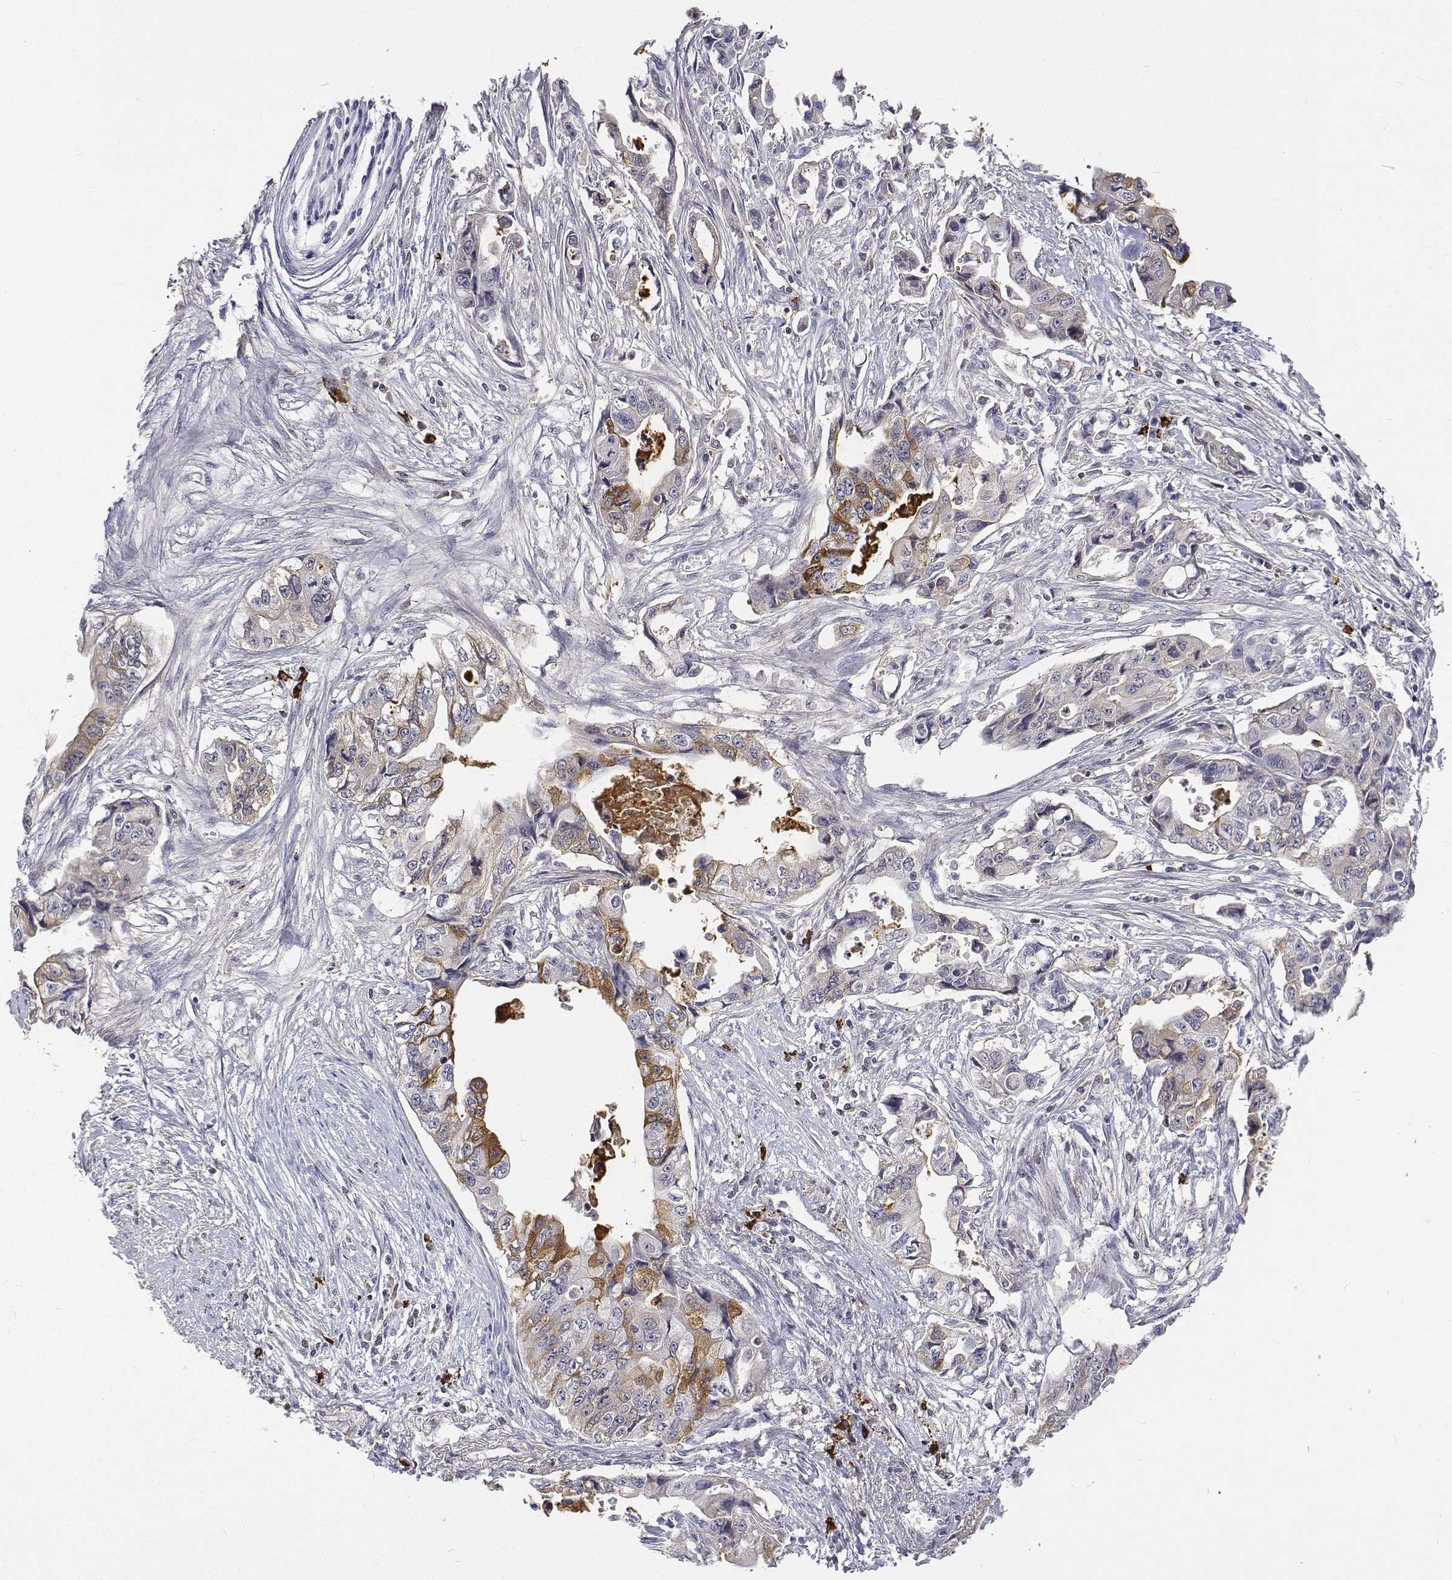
{"staining": {"intensity": "moderate", "quantity": "<25%", "location": "cytoplasmic/membranous"}, "tissue": "pancreatic cancer", "cell_type": "Tumor cells", "image_type": "cancer", "snomed": [{"axis": "morphology", "description": "Adenocarcinoma, NOS"}, {"axis": "topography", "description": "Pancreas"}], "caption": "About <25% of tumor cells in pancreatic adenocarcinoma demonstrate moderate cytoplasmic/membranous protein positivity as visualized by brown immunohistochemical staining.", "gene": "ATRX", "patient": {"sex": "male", "age": 66}}